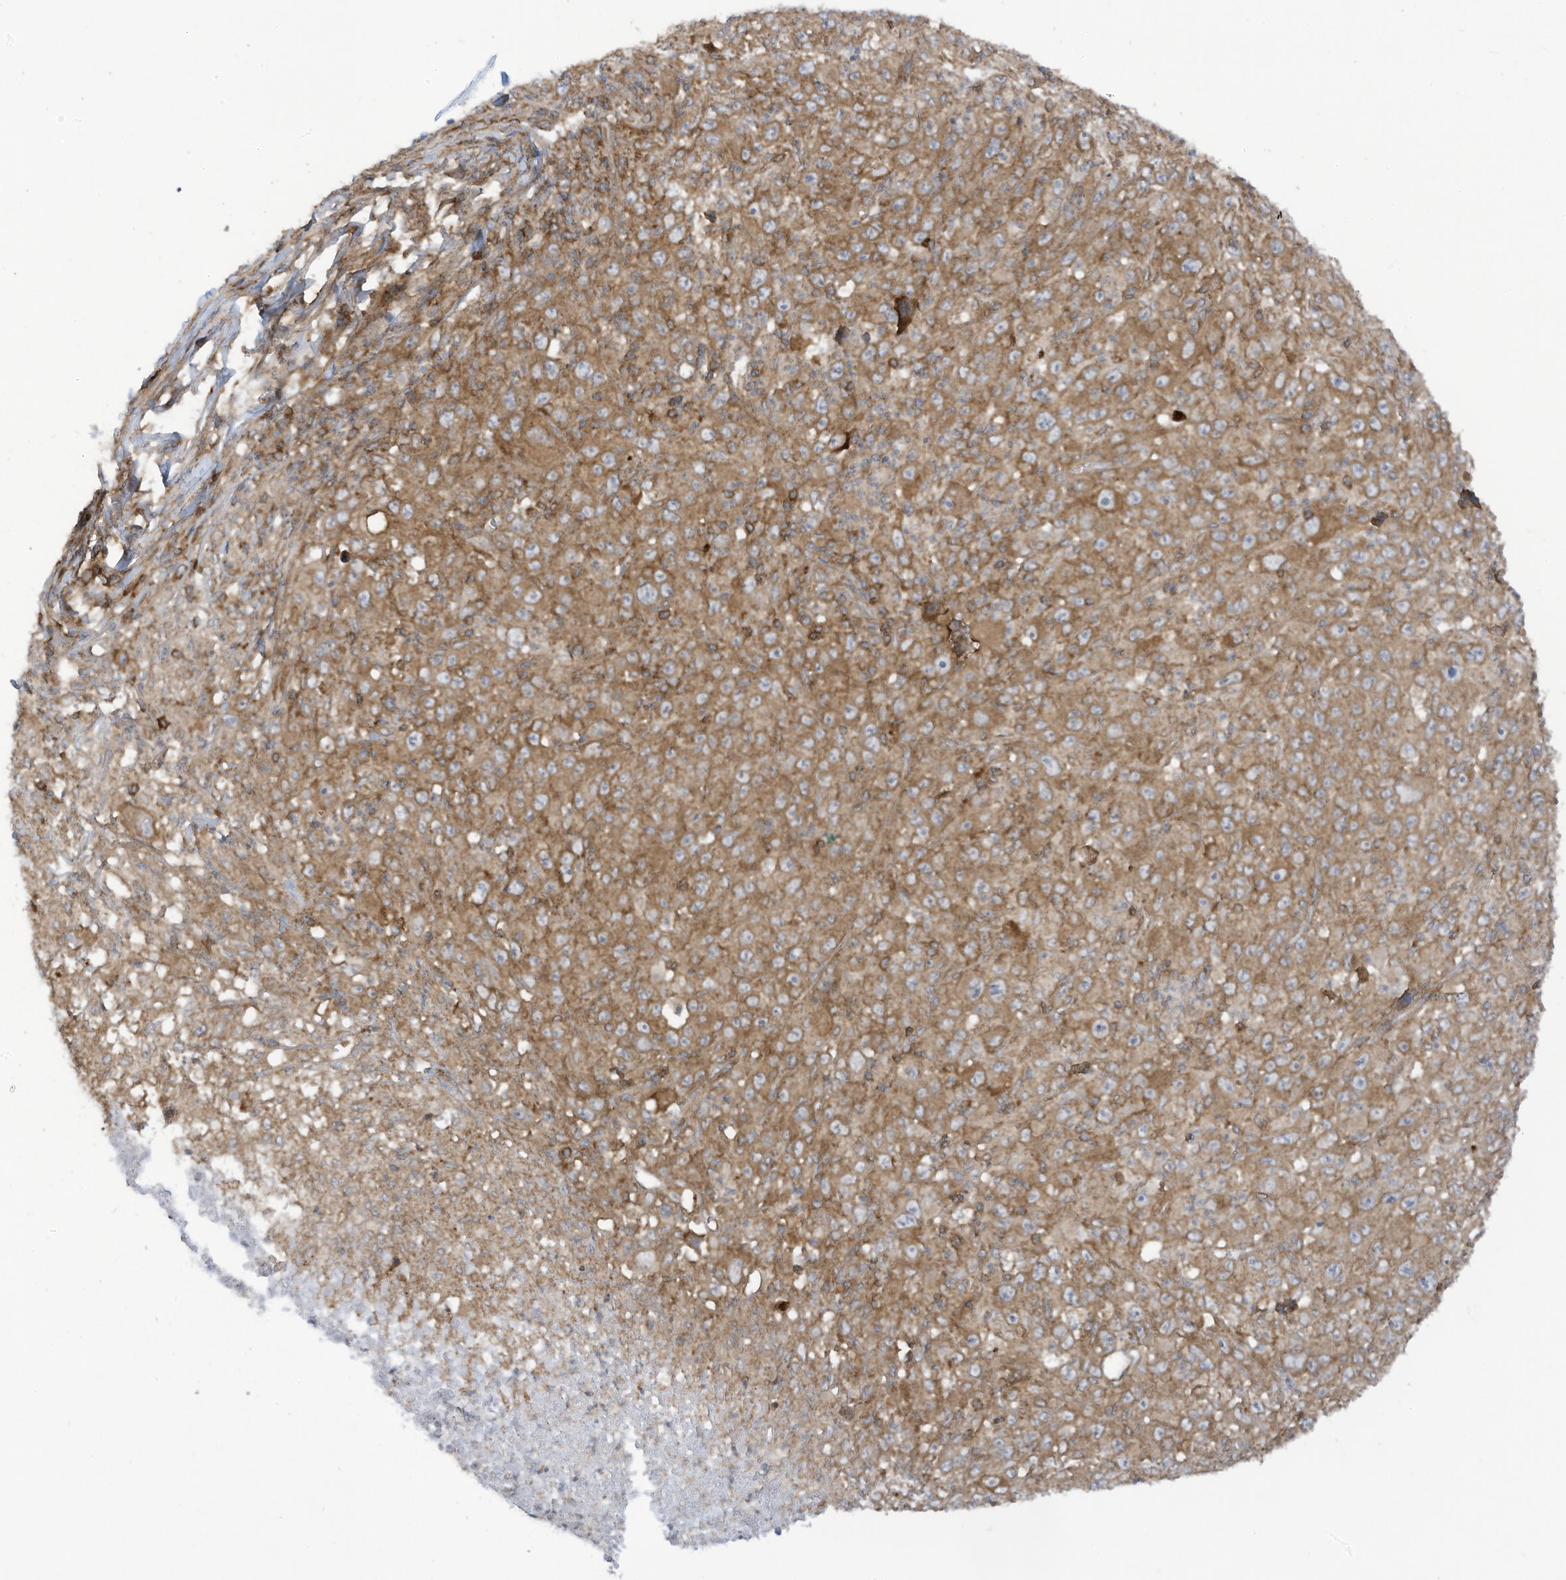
{"staining": {"intensity": "moderate", "quantity": ">75%", "location": "cytoplasmic/membranous"}, "tissue": "melanoma", "cell_type": "Tumor cells", "image_type": "cancer", "snomed": [{"axis": "morphology", "description": "Malignant melanoma, Metastatic site"}, {"axis": "topography", "description": "Skin"}], "caption": "Malignant melanoma (metastatic site) stained with a protein marker shows moderate staining in tumor cells.", "gene": "REPS1", "patient": {"sex": "female", "age": 56}}